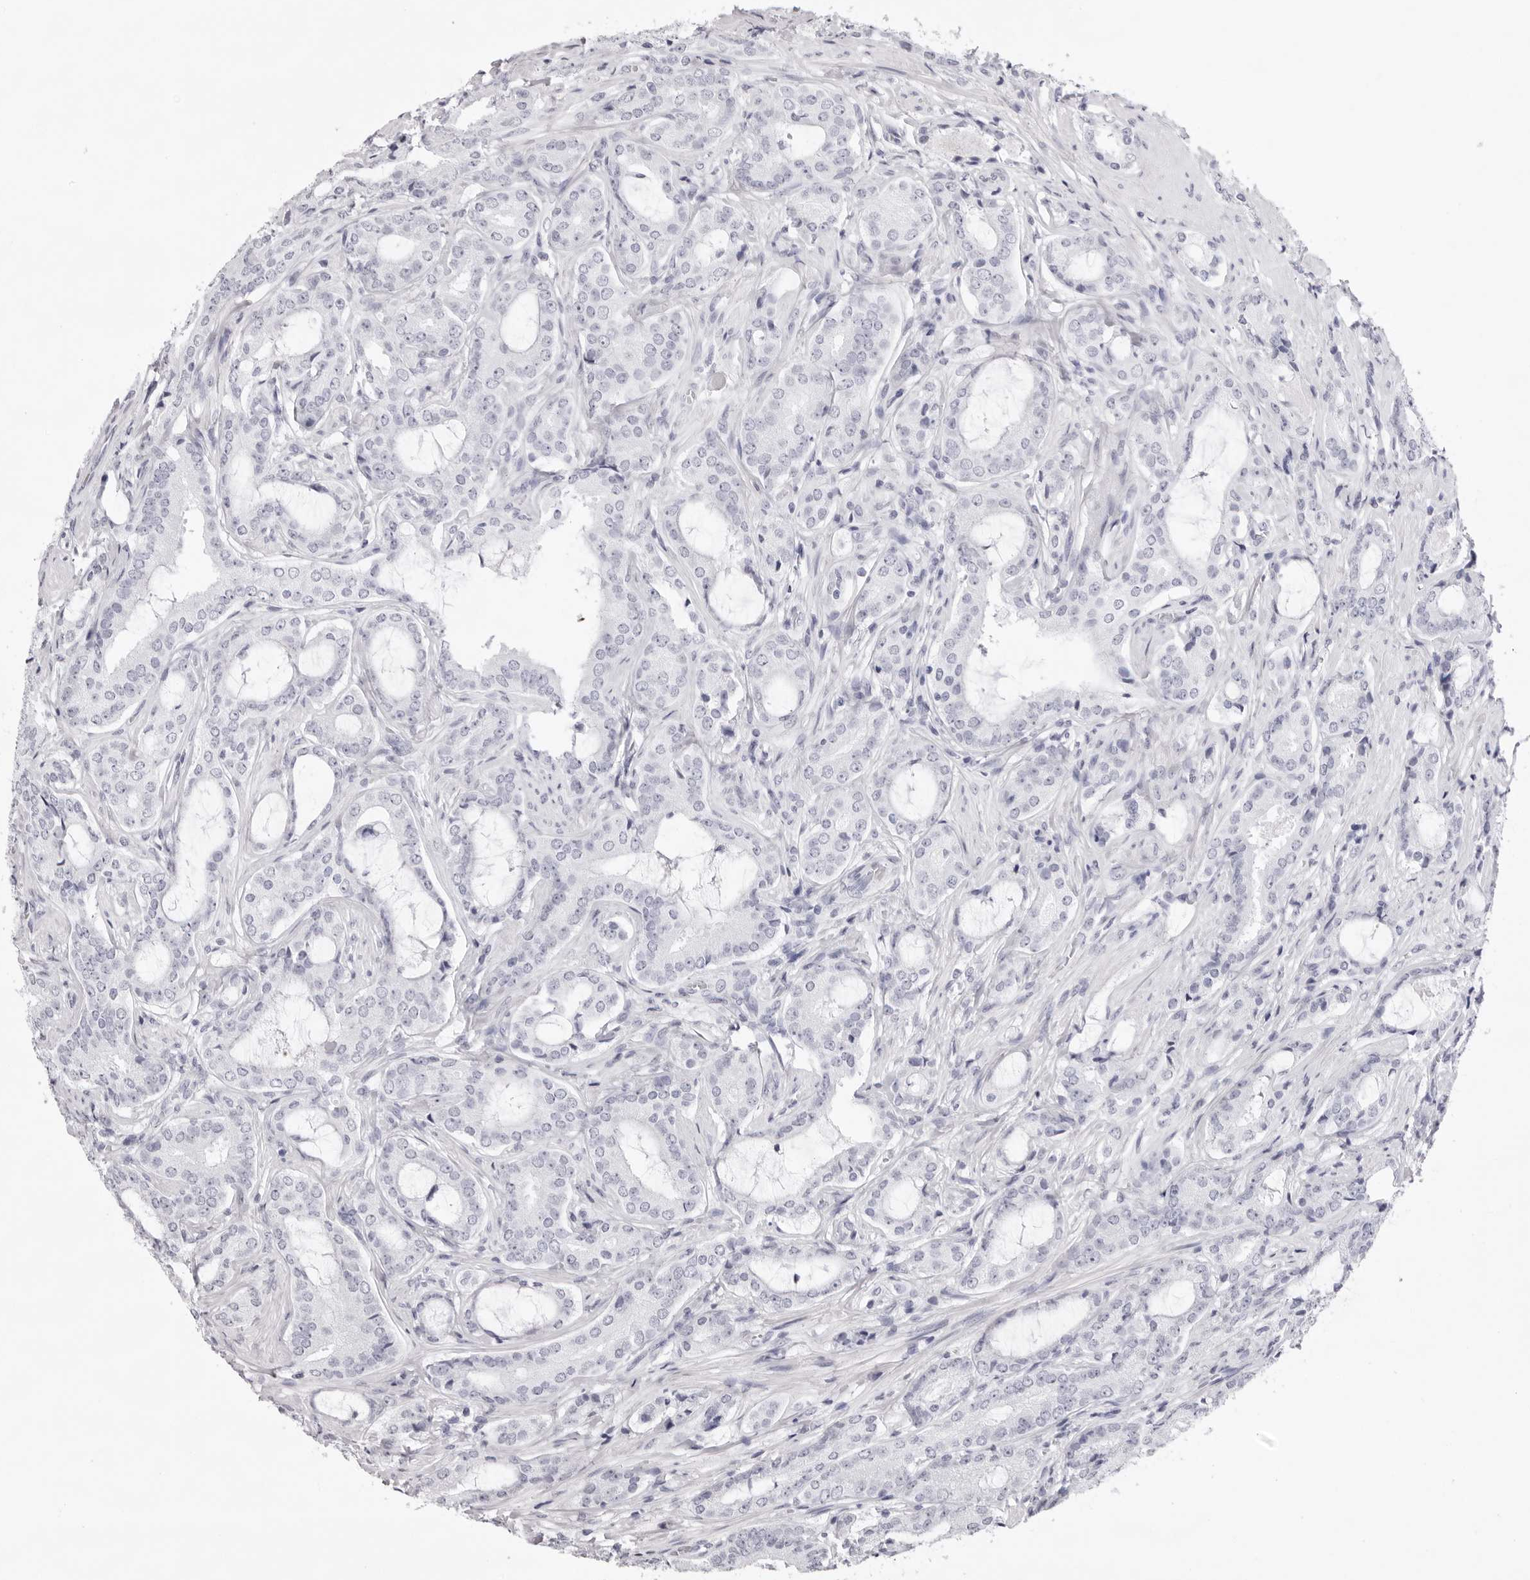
{"staining": {"intensity": "negative", "quantity": "none", "location": "none"}, "tissue": "prostate cancer", "cell_type": "Tumor cells", "image_type": "cancer", "snomed": [{"axis": "morphology", "description": "Adenocarcinoma, High grade"}, {"axis": "topography", "description": "Prostate"}], "caption": "There is no significant expression in tumor cells of prostate cancer.", "gene": "SMIM2", "patient": {"sex": "male", "age": 73}}